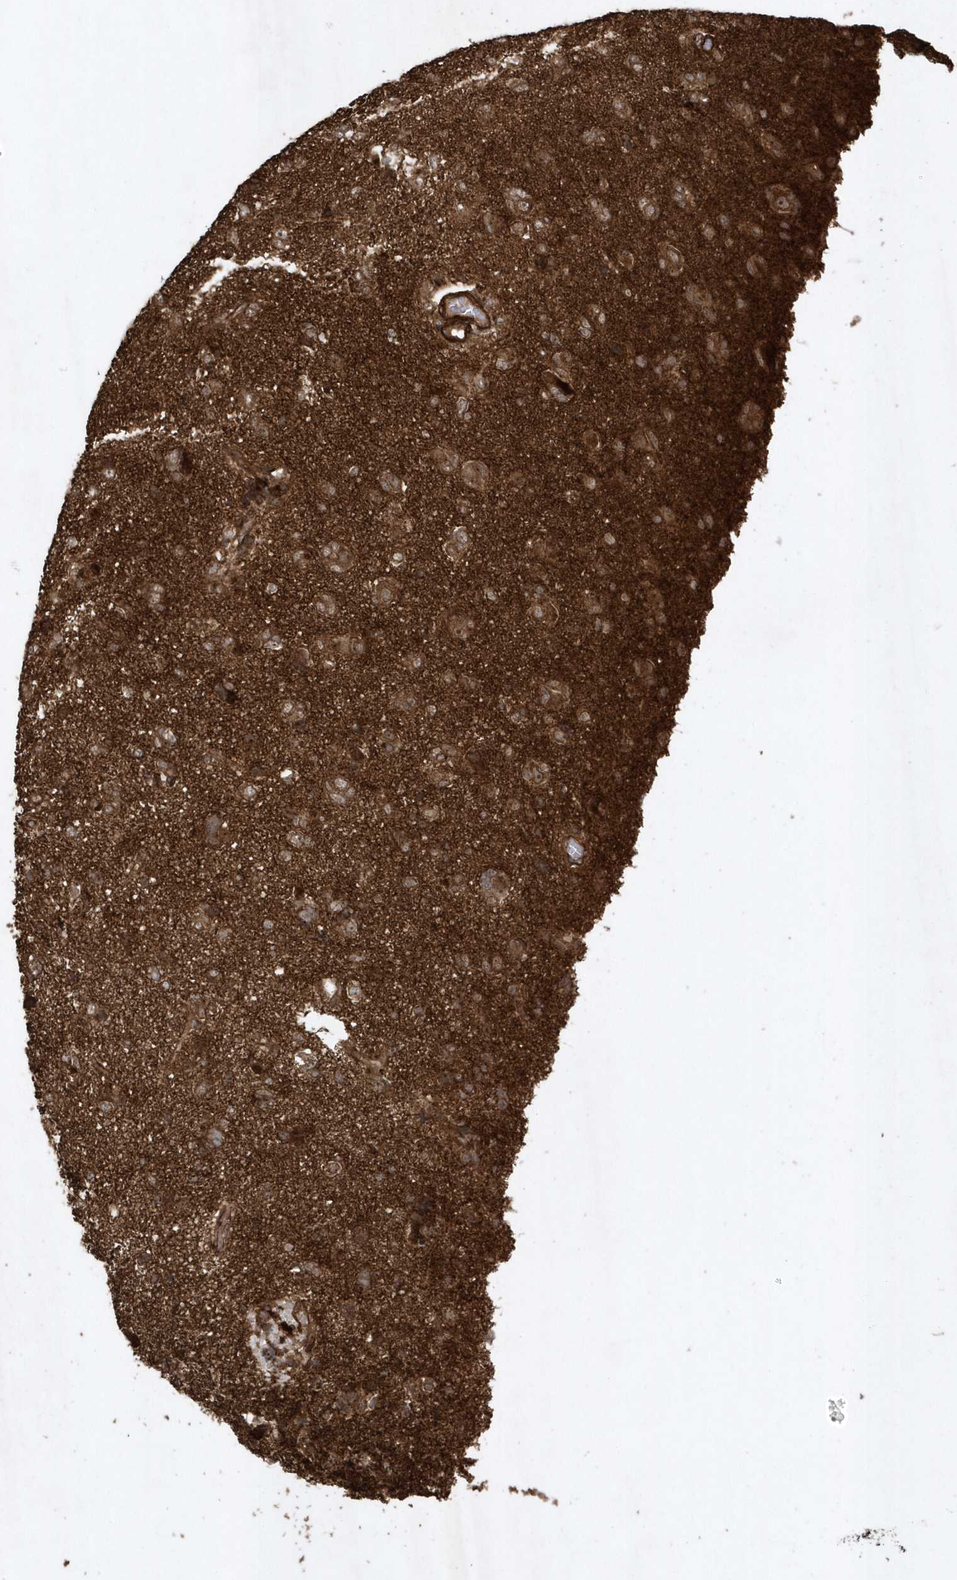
{"staining": {"intensity": "weak", "quantity": ">75%", "location": "cytoplasmic/membranous"}, "tissue": "glioma", "cell_type": "Tumor cells", "image_type": "cancer", "snomed": [{"axis": "morphology", "description": "Glioma, malignant, High grade"}, {"axis": "topography", "description": "Brain"}], "caption": "Malignant glioma (high-grade) was stained to show a protein in brown. There is low levels of weak cytoplasmic/membranous staining in approximately >75% of tumor cells.", "gene": "SENP8", "patient": {"sex": "female", "age": 59}}